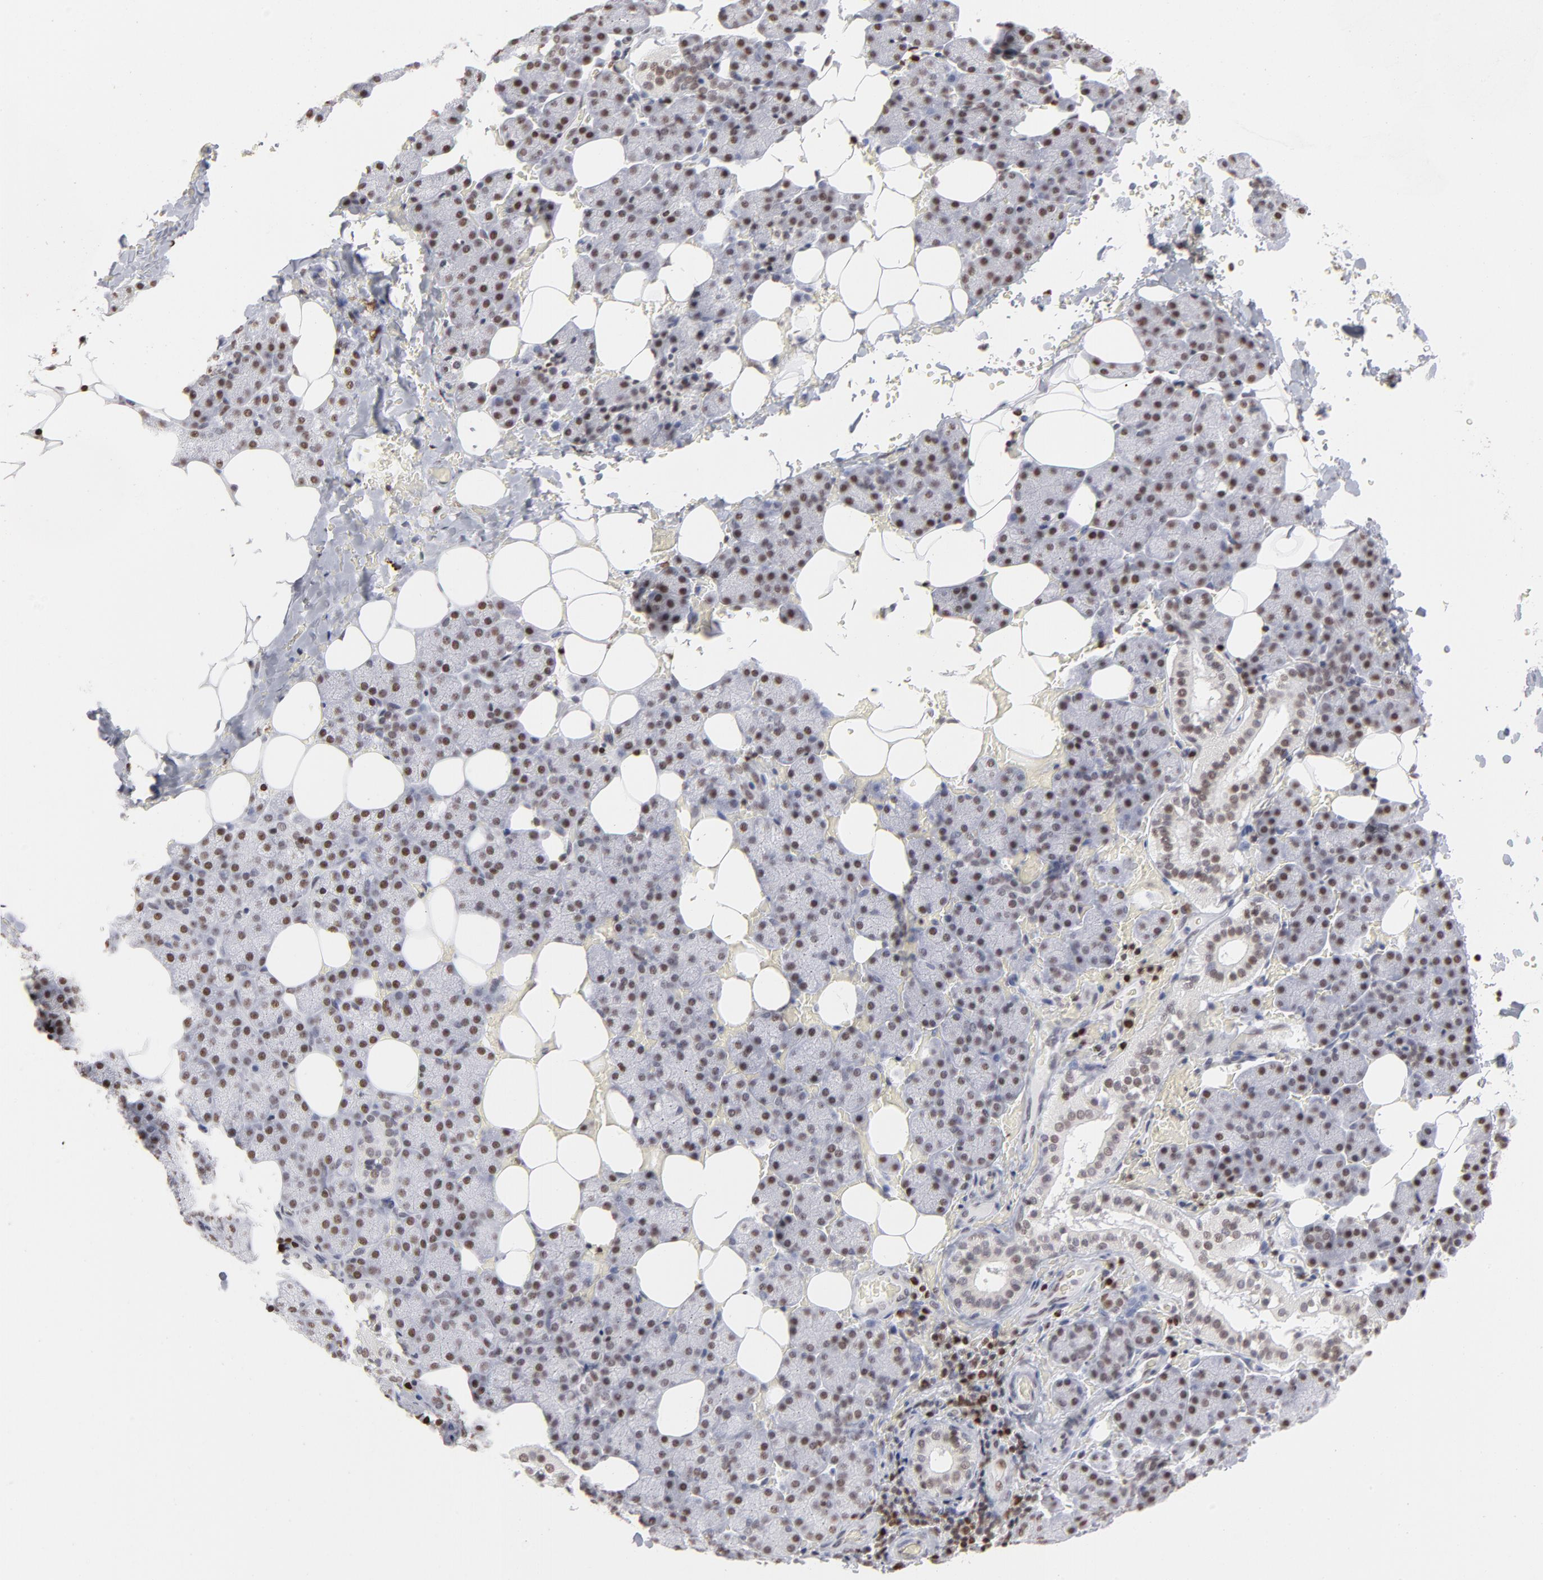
{"staining": {"intensity": "moderate", "quantity": "25%-75%", "location": "nuclear"}, "tissue": "salivary gland", "cell_type": "Glandular cells", "image_type": "normal", "snomed": [{"axis": "morphology", "description": "Normal tissue, NOS"}, {"axis": "topography", "description": "Lymph node"}, {"axis": "topography", "description": "Salivary gland"}], "caption": "Immunohistochemical staining of benign human salivary gland reveals medium levels of moderate nuclear positivity in approximately 25%-75% of glandular cells. The protein is stained brown, and the nuclei are stained in blue (DAB (3,3'-diaminobenzidine) IHC with brightfield microscopy, high magnification).", "gene": "PARP1", "patient": {"sex": "male", "age": 8}}